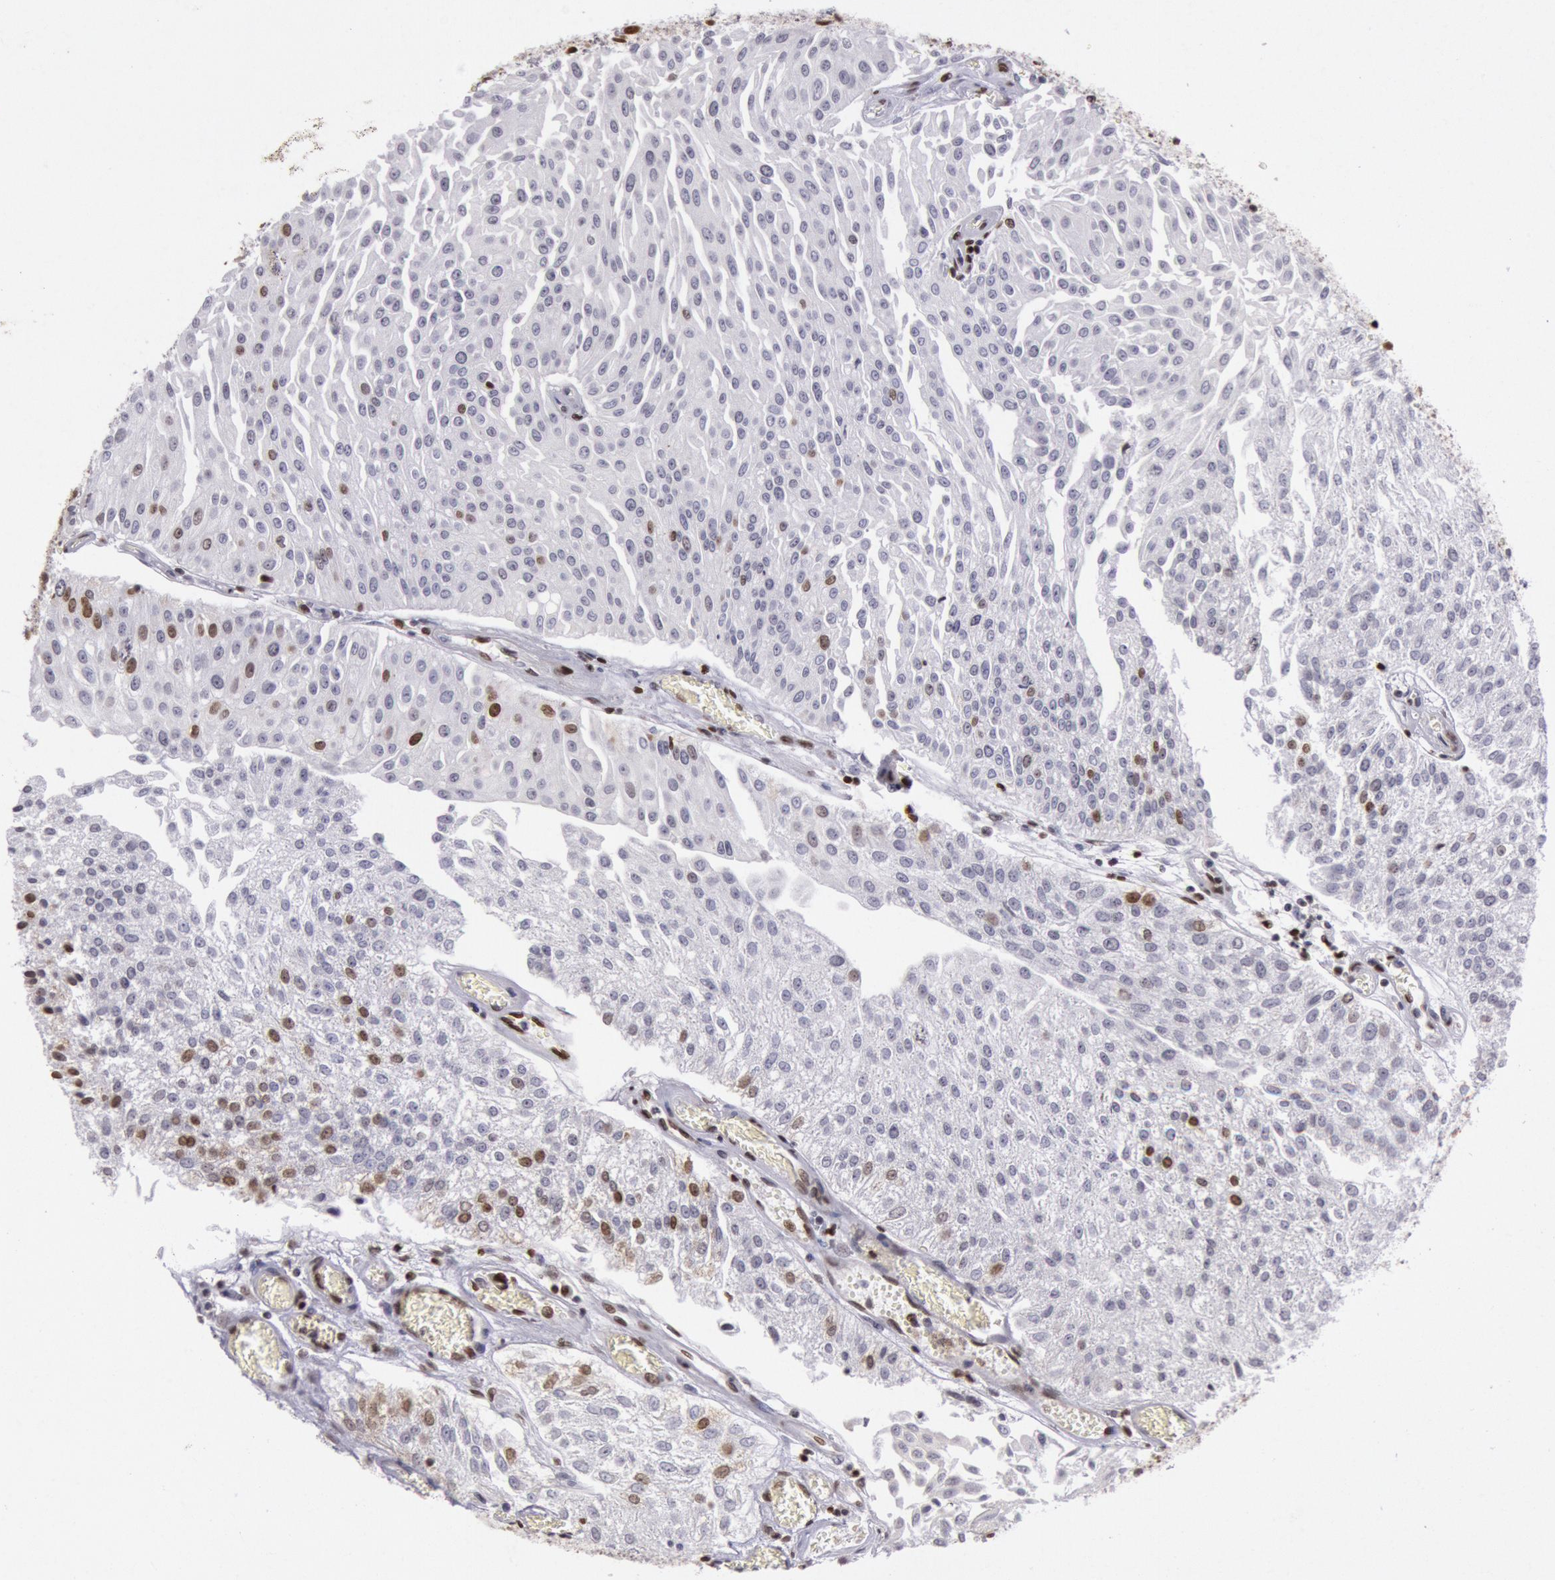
{"staining": {"intensity": "moderate", "quantity": "<25%", "location": "nuclear"}, "tissue": "urothelial cancer", "cell_type": "Tumor cells", "image_type": "cancer", "snomed": [{"axis": "morphology", "description": "Urothelial carcinoma, Low grade"}, {"axis": "topography", "description": "Urinary bladder"}], "caption": "IHC of human urothelial cancer displays low levels of moderate nuclear positivity in about <25% of tumor cells.", "gene": "NKAP", "patient": {"sex": "male", "age": 86}}